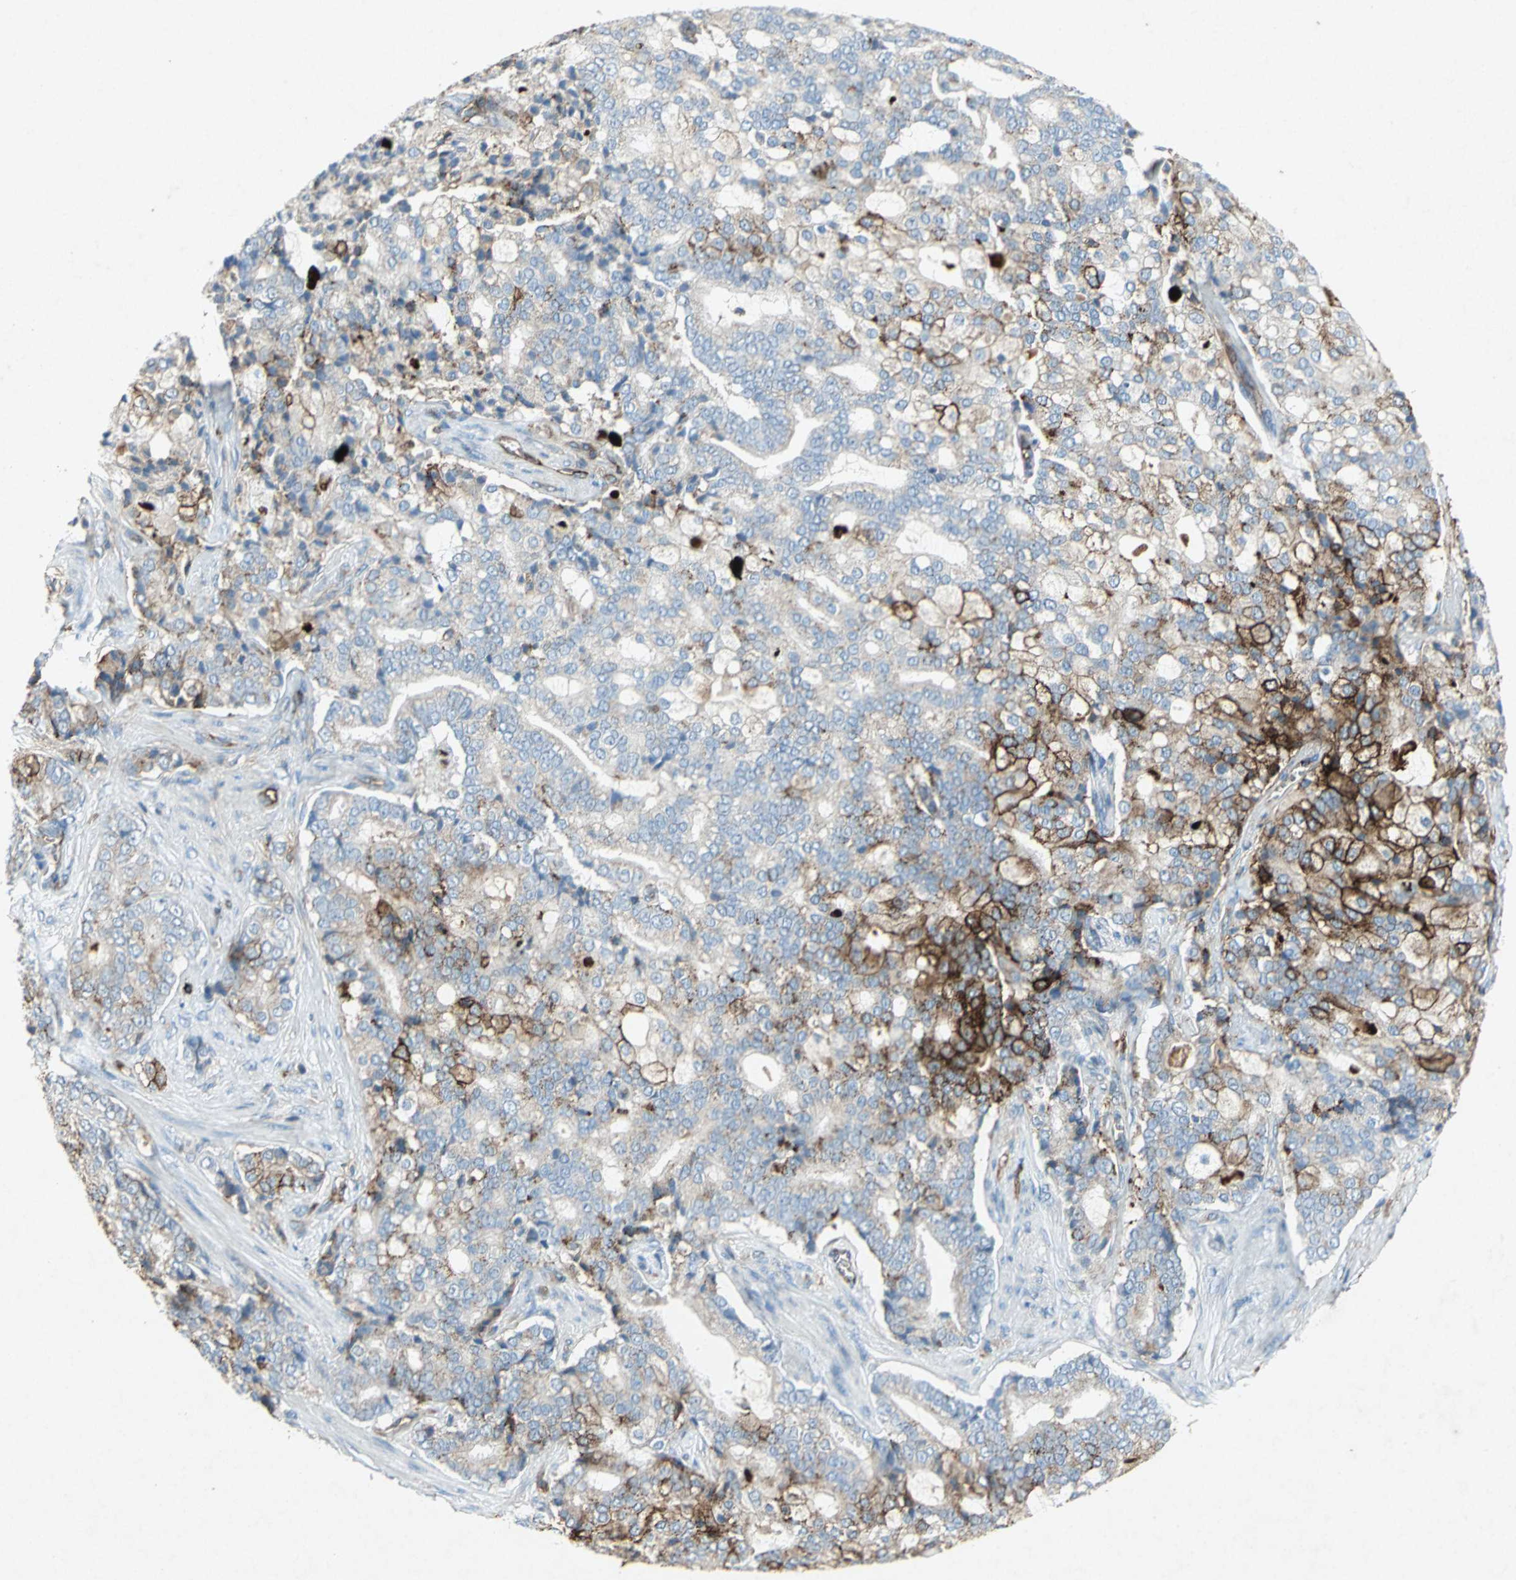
{"staining": {"intensity": "strong", "quantity": "25%-75%", "location": "cytoplasmic/membranous"}, "tissue": "prostate cancer", "cell_type": "Tumor cells", "image_type": "cancer", "snomed": [{"axis": "morphology", "description": "Adenocarcinoma, Low grade"}, {"axis": "topography", "description": "Prostate"}], "caption": "About 25%-75% of tumor cells in adenocarcinoma (low-grade) (prostate) reveal strong cytoplasmic/membranous protein expression as visualized by brown immunohistochemical staining.", "gene": "CCR6", "patient": {"sex": "male", "age": 58}}